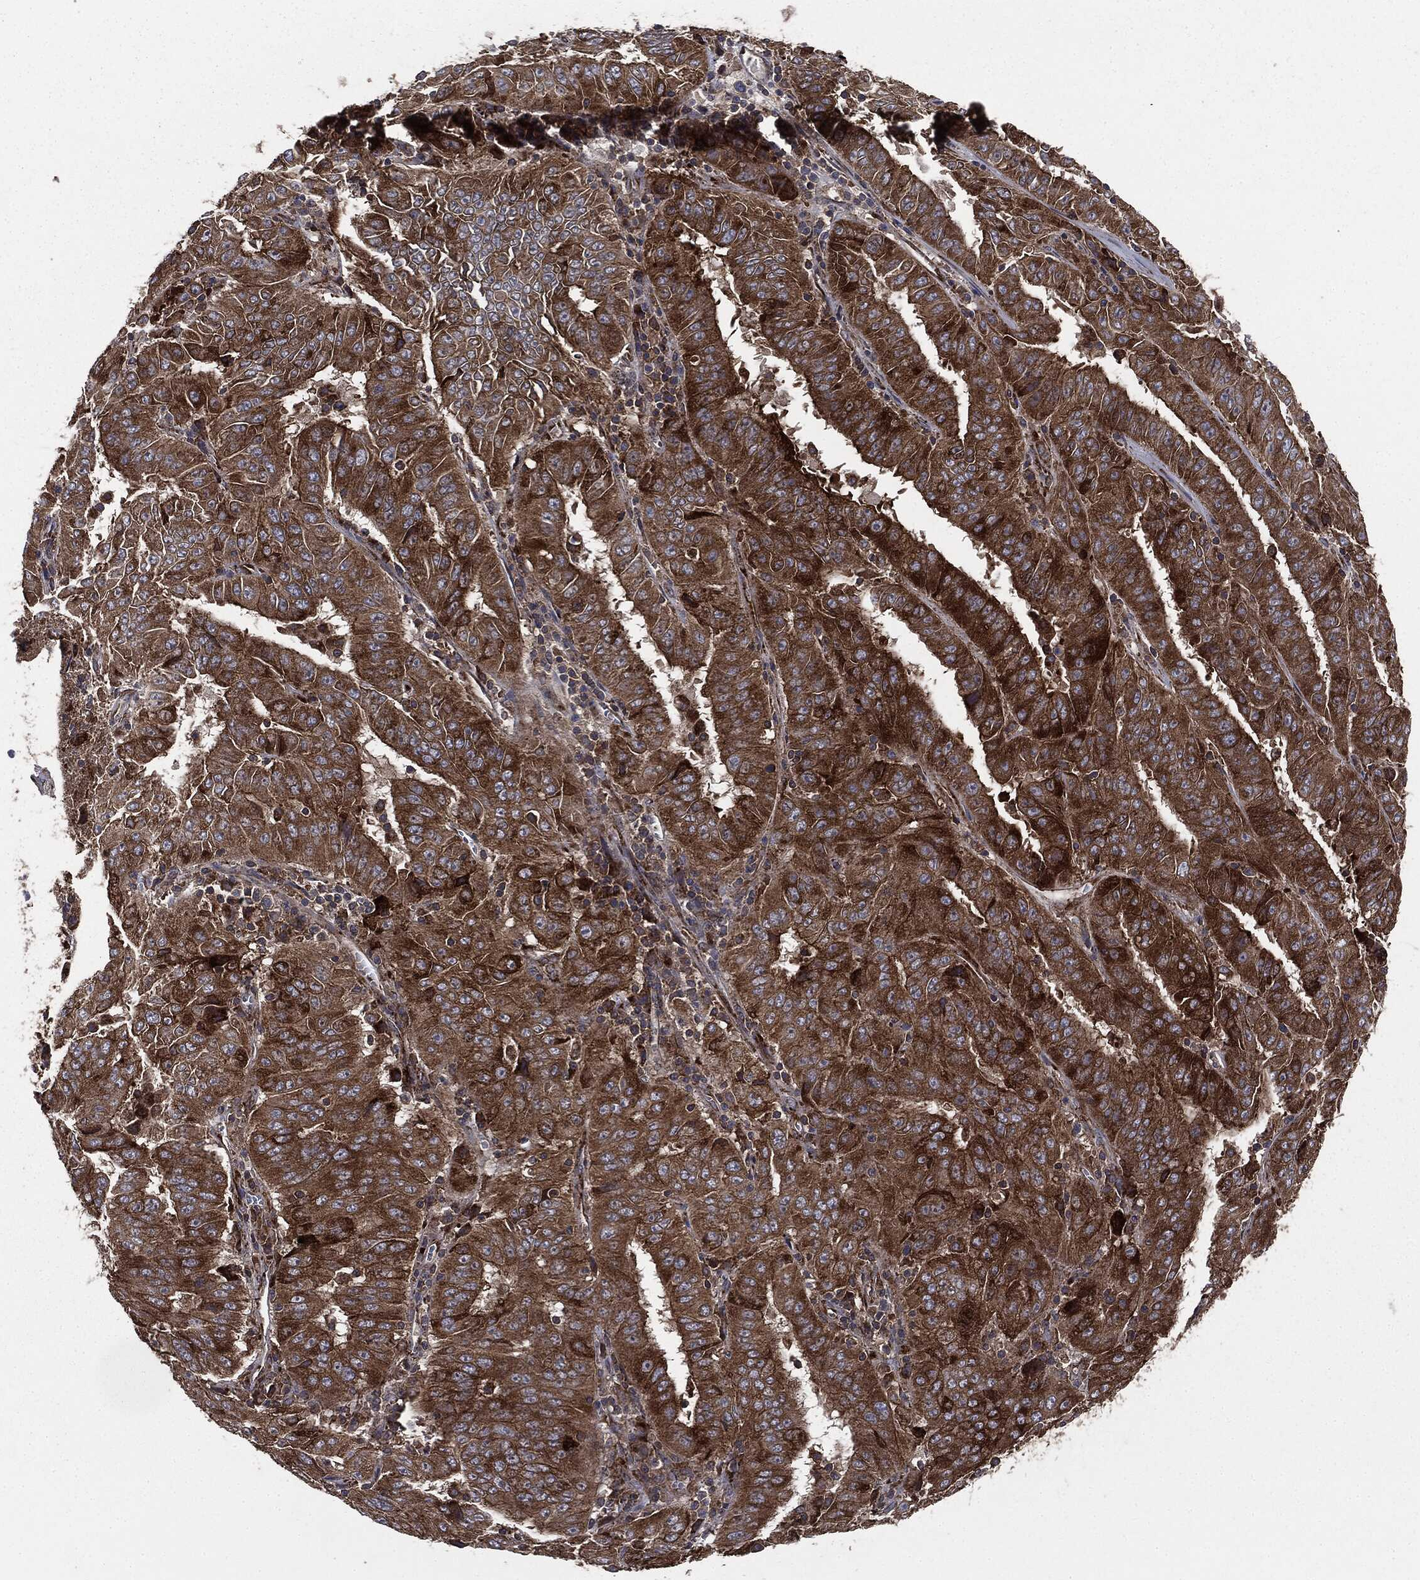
{"staining": {"intensity": "strong", "quantity": ">75%", "location": "cytoplasmic/membranous"}, "tissue": "pancreatic cancer", "cell_type": "Tumor cells", "image_type": "cancer", "snomed": [{"axis": "morphology", "description": "Adenocarcinoma, NOS"}, {"axis": "topography", "description": "Pancreas"}], "caption": "Protein analysis of adenocarcinoma (pancreatic) tissue displays strong cytoplasmic/membranous expression in approximately >75% of tumor cells.", "gene": "PLOD3", "patient": {"sex": "male", "age": 63}}